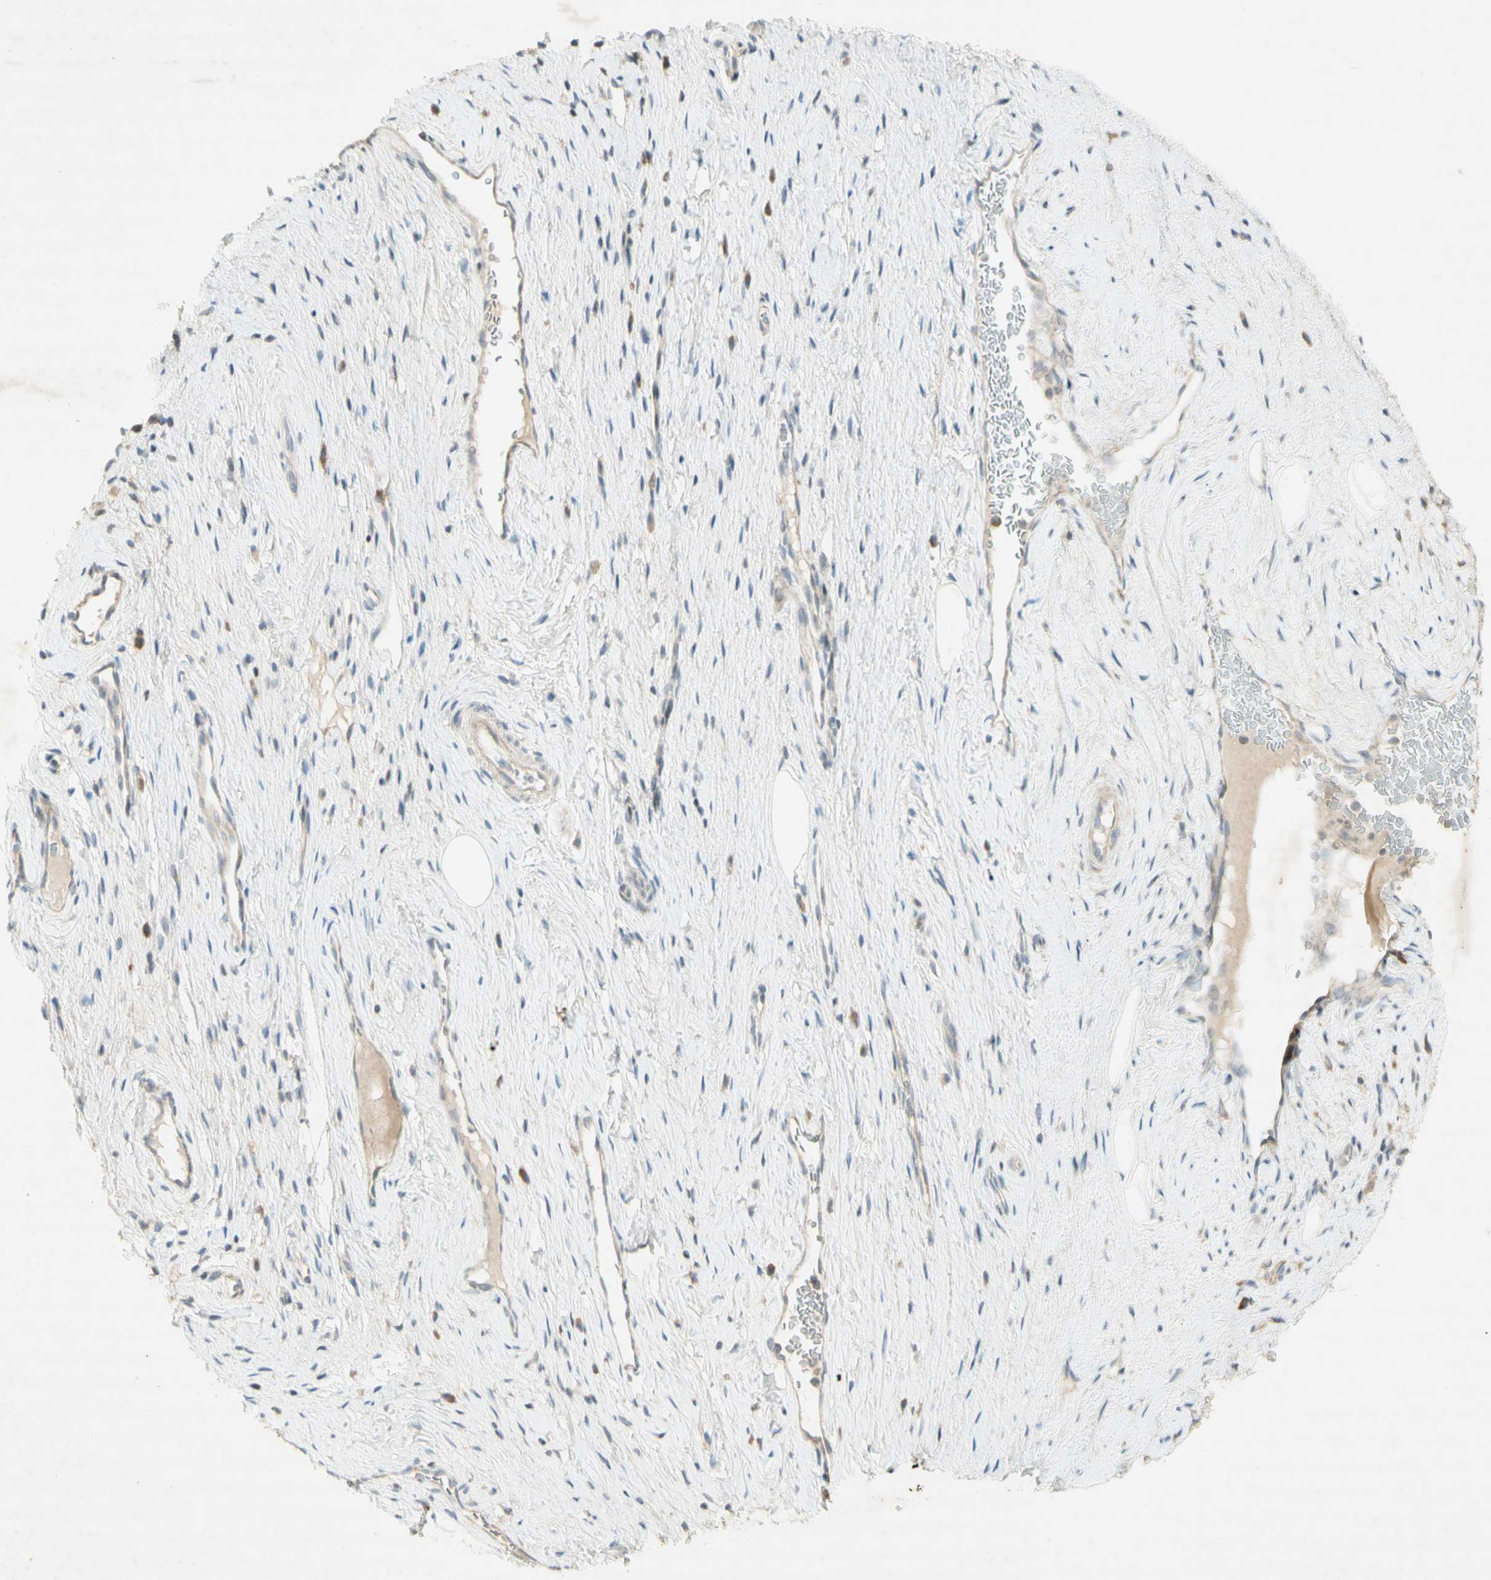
{"staining": {"intensity": "moderate", "quantity": "25%-75%", "location": "cytoplasmic/membranous"}, "tissue": "cervical cancer", "cell_type": "Tumor cells", "image_type": "cancer", "snomed": [{"axis": "morphology", "description": "Squamous cell carcinoma, NOS"}, {"axis": "topography", "description": "Cervix"}], "caption": "Protein expression analysis of cervical cancer (squamous cell carcinoma) demonstrates moderate cytoplasmic/membranous expression in about 25%-75% of tumor cells. (DAB IHC with brightfield microscopy, high magnification).", "gene": "ETF1", "patient": {"sex": "female", "age": 51}}